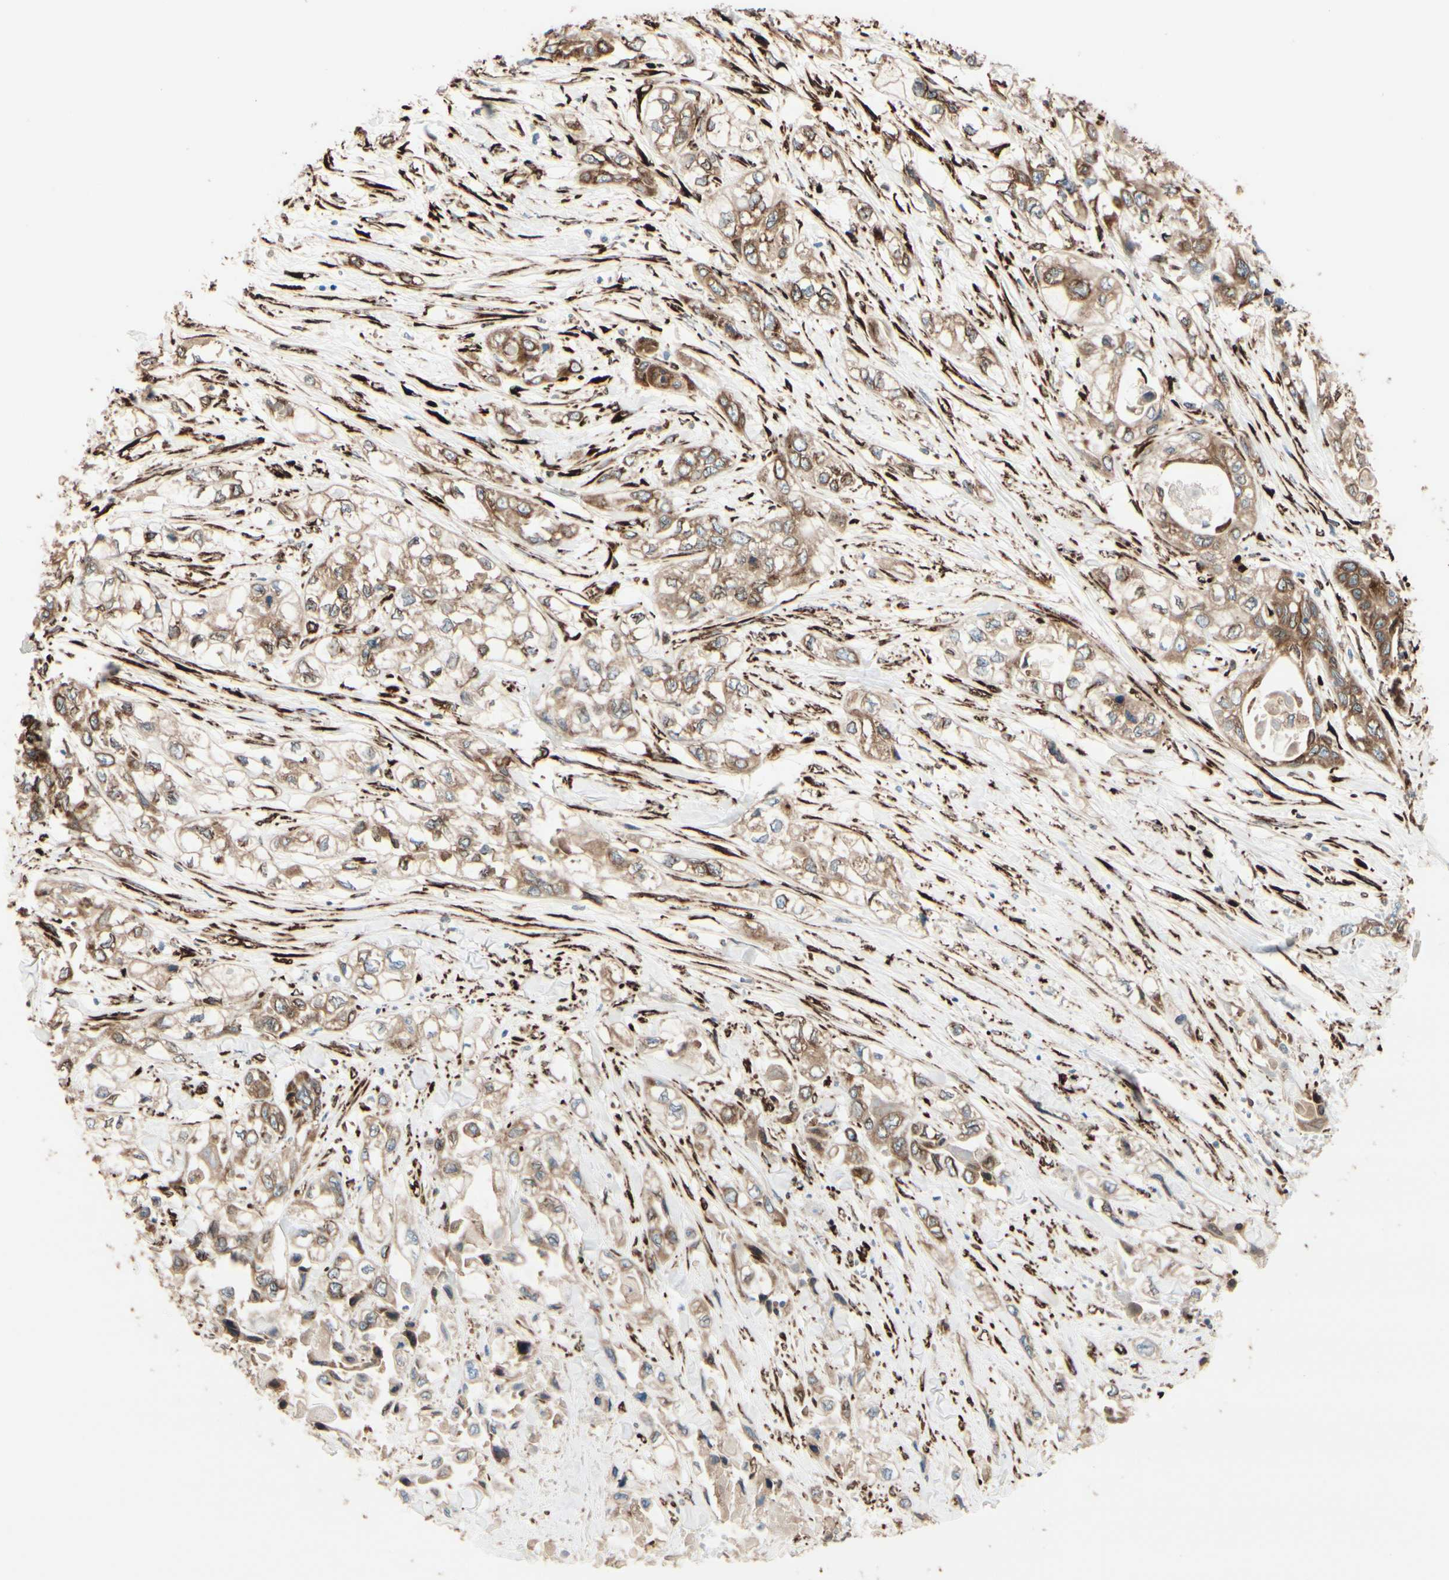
{"staining": {"intensity": "moderate", "quantity": ">75%", "location": "cytoplasmic/membranous"}, "tissue": "pancreatic cancer", "cell_type": "Tumor cells", "image_type": "cancer", "snomed": [{"axis": "morphology", "description": "Adenocarcinoma, NOS"}, {"axis": "topography", "description": "Pancreas"}], "caption": "IHC image of adenocarcinoma (pancreatic) stained for a protein (brown), which exhibits medium levels of moderate cytoplasmic/membranous staining in approximately >75% of tumor cells.", "gene": "RRBP1", "patient": {"sex": "female", "age": 70}}